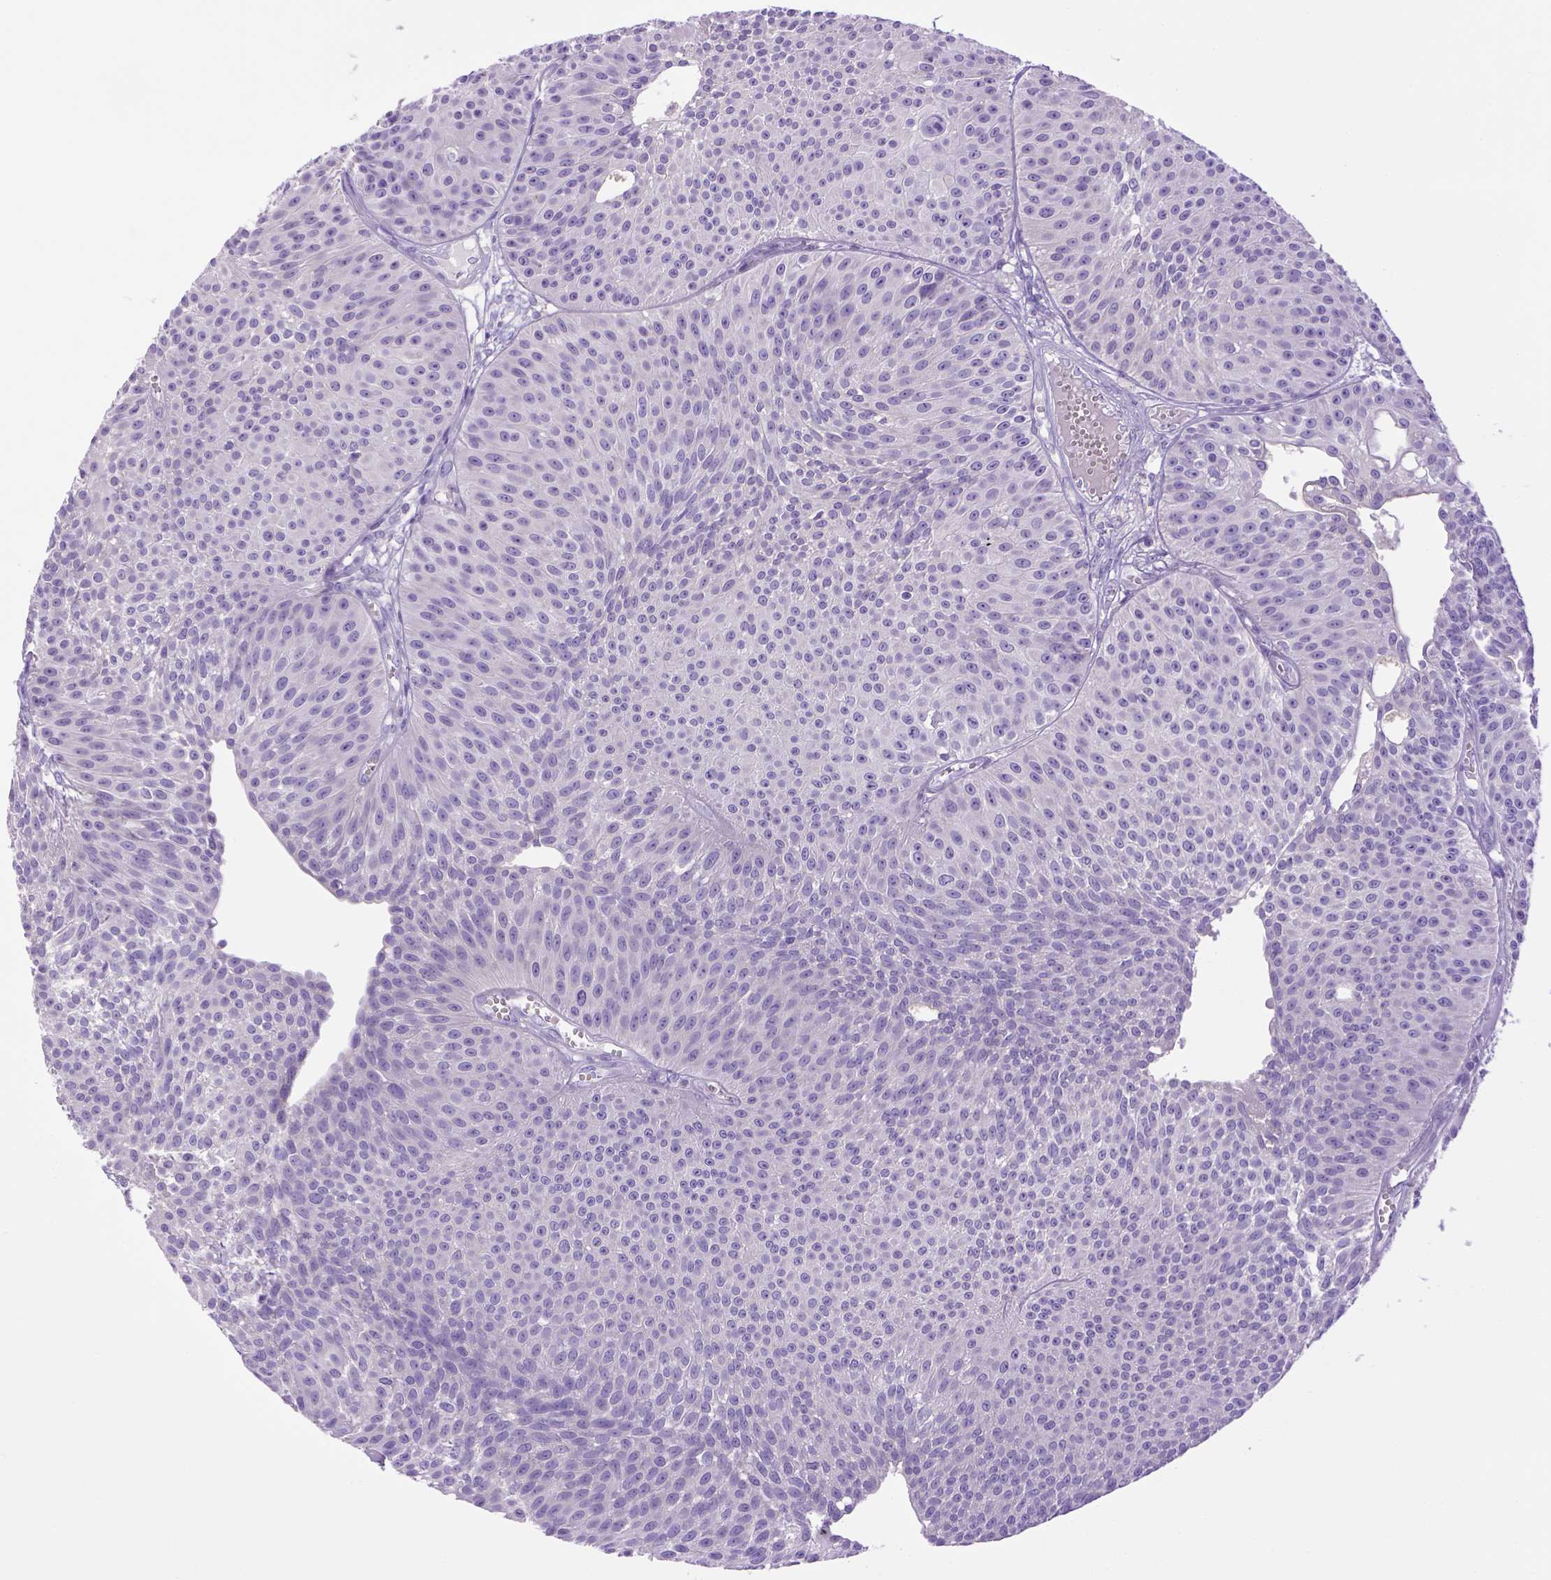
{"staining": {"intensity": "negative", "quantity": "none", "location": "none"}, "tissue": "urothelial cancer", "cell_type": "Tumor cells", "image_type": "cancer", "snomed": [{"axis": "morphology", "description": "Urothelial carcinoma, Low grade"}, {"axis": "topography", "description": "Urinary bladder"}], "caption": "The IHC micrograph has no significant staining in tumor cells of low-grade urothelial carcinoma tissue.", "gene": "BAAT", "patient": {"sex": "male", "age": 63}}